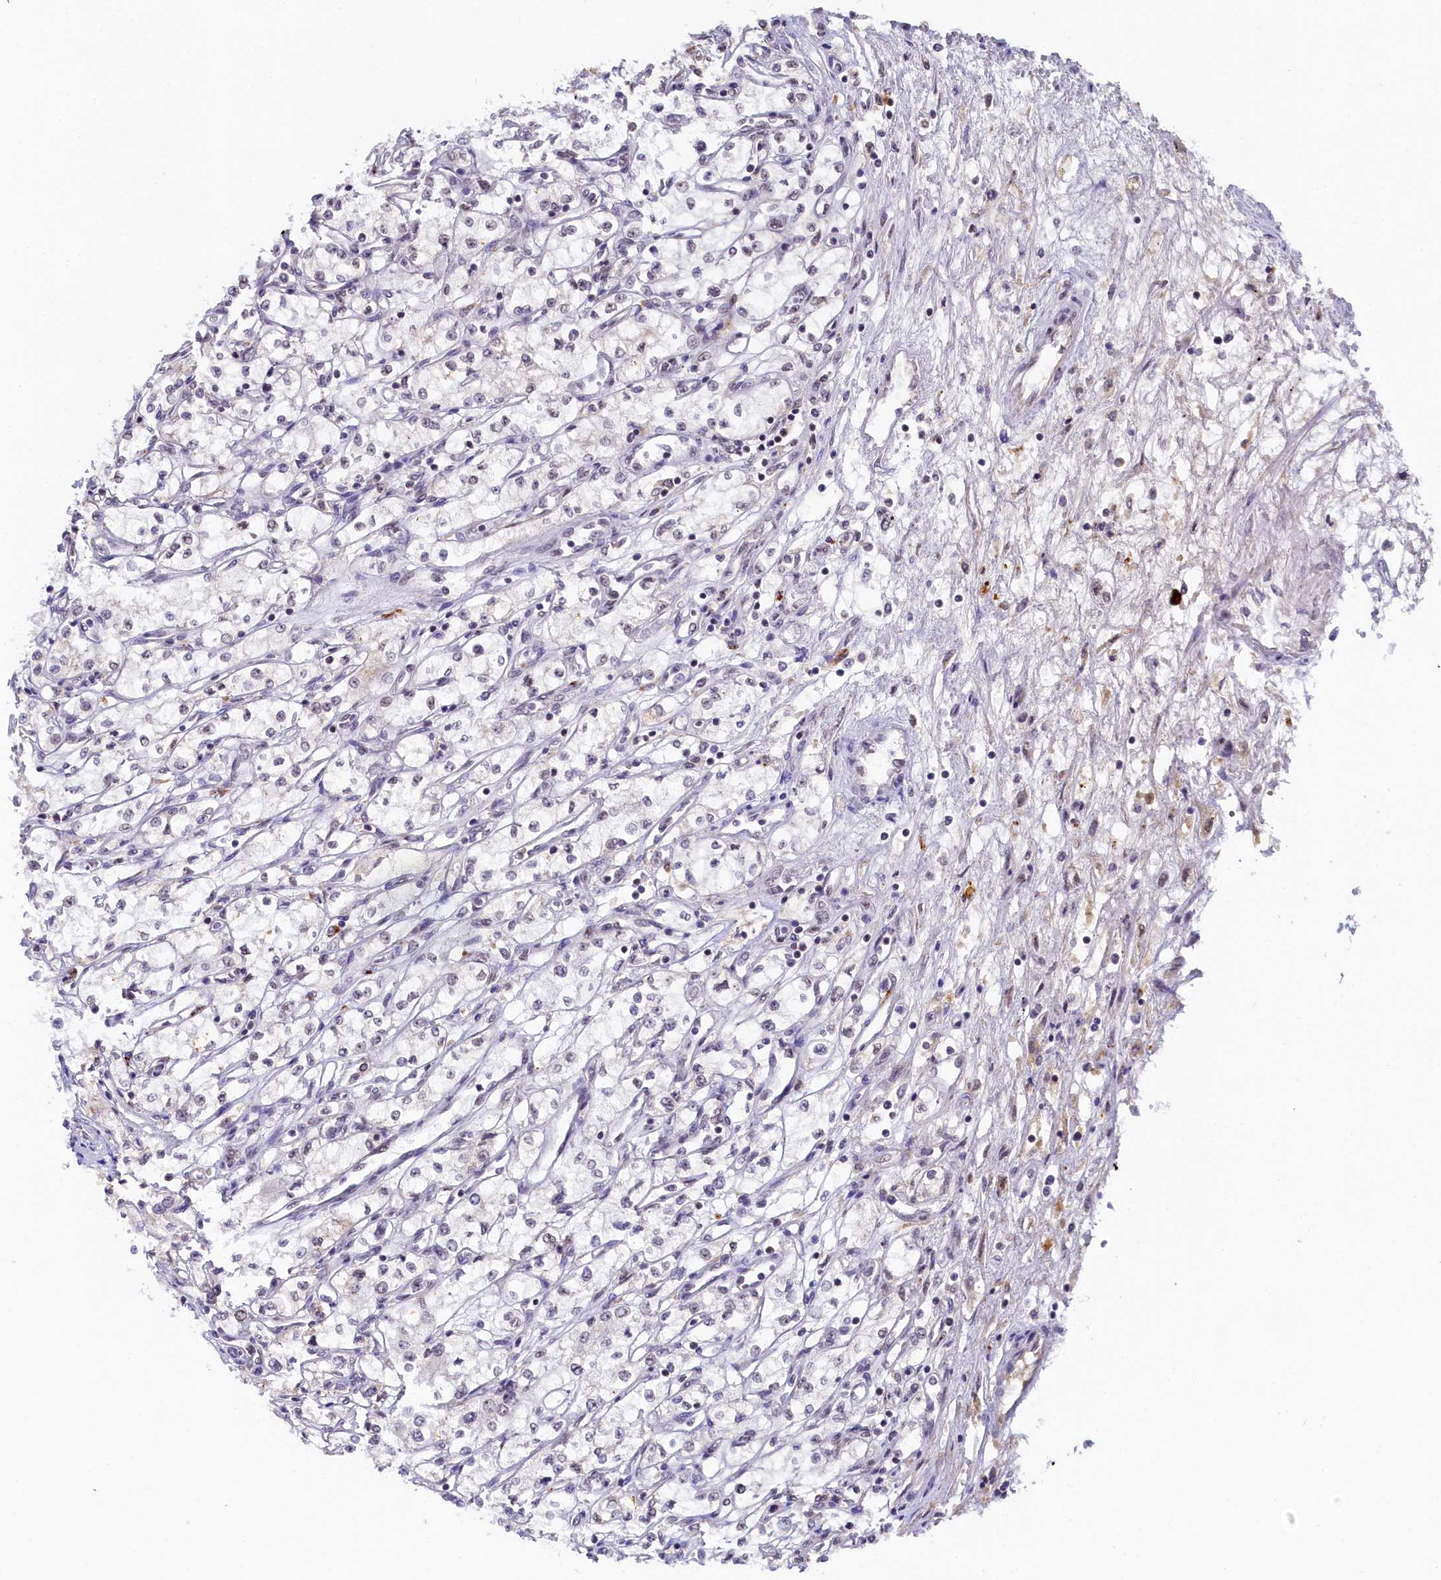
{"staining": {"intensity": "negative", "quantity": "none", "location": "none"}, "tissue": "renal cancer", "cell_type": "Tumor cells", "image_type": "cancer", "snomed": [{"axis": "morphology", "description": "Adenocarcinoma, NOS"}, {"axis": "topography", "description": "Kidney"}], "caption": "DAB (3,3'-diaminobenzidine) immunohistochemical staining of renal cancer (adenocarcinoma) exhibits no significant positivity in tumor cells.", "gene": "INTS14", "patient": {"sex": "male", "age": 59}}